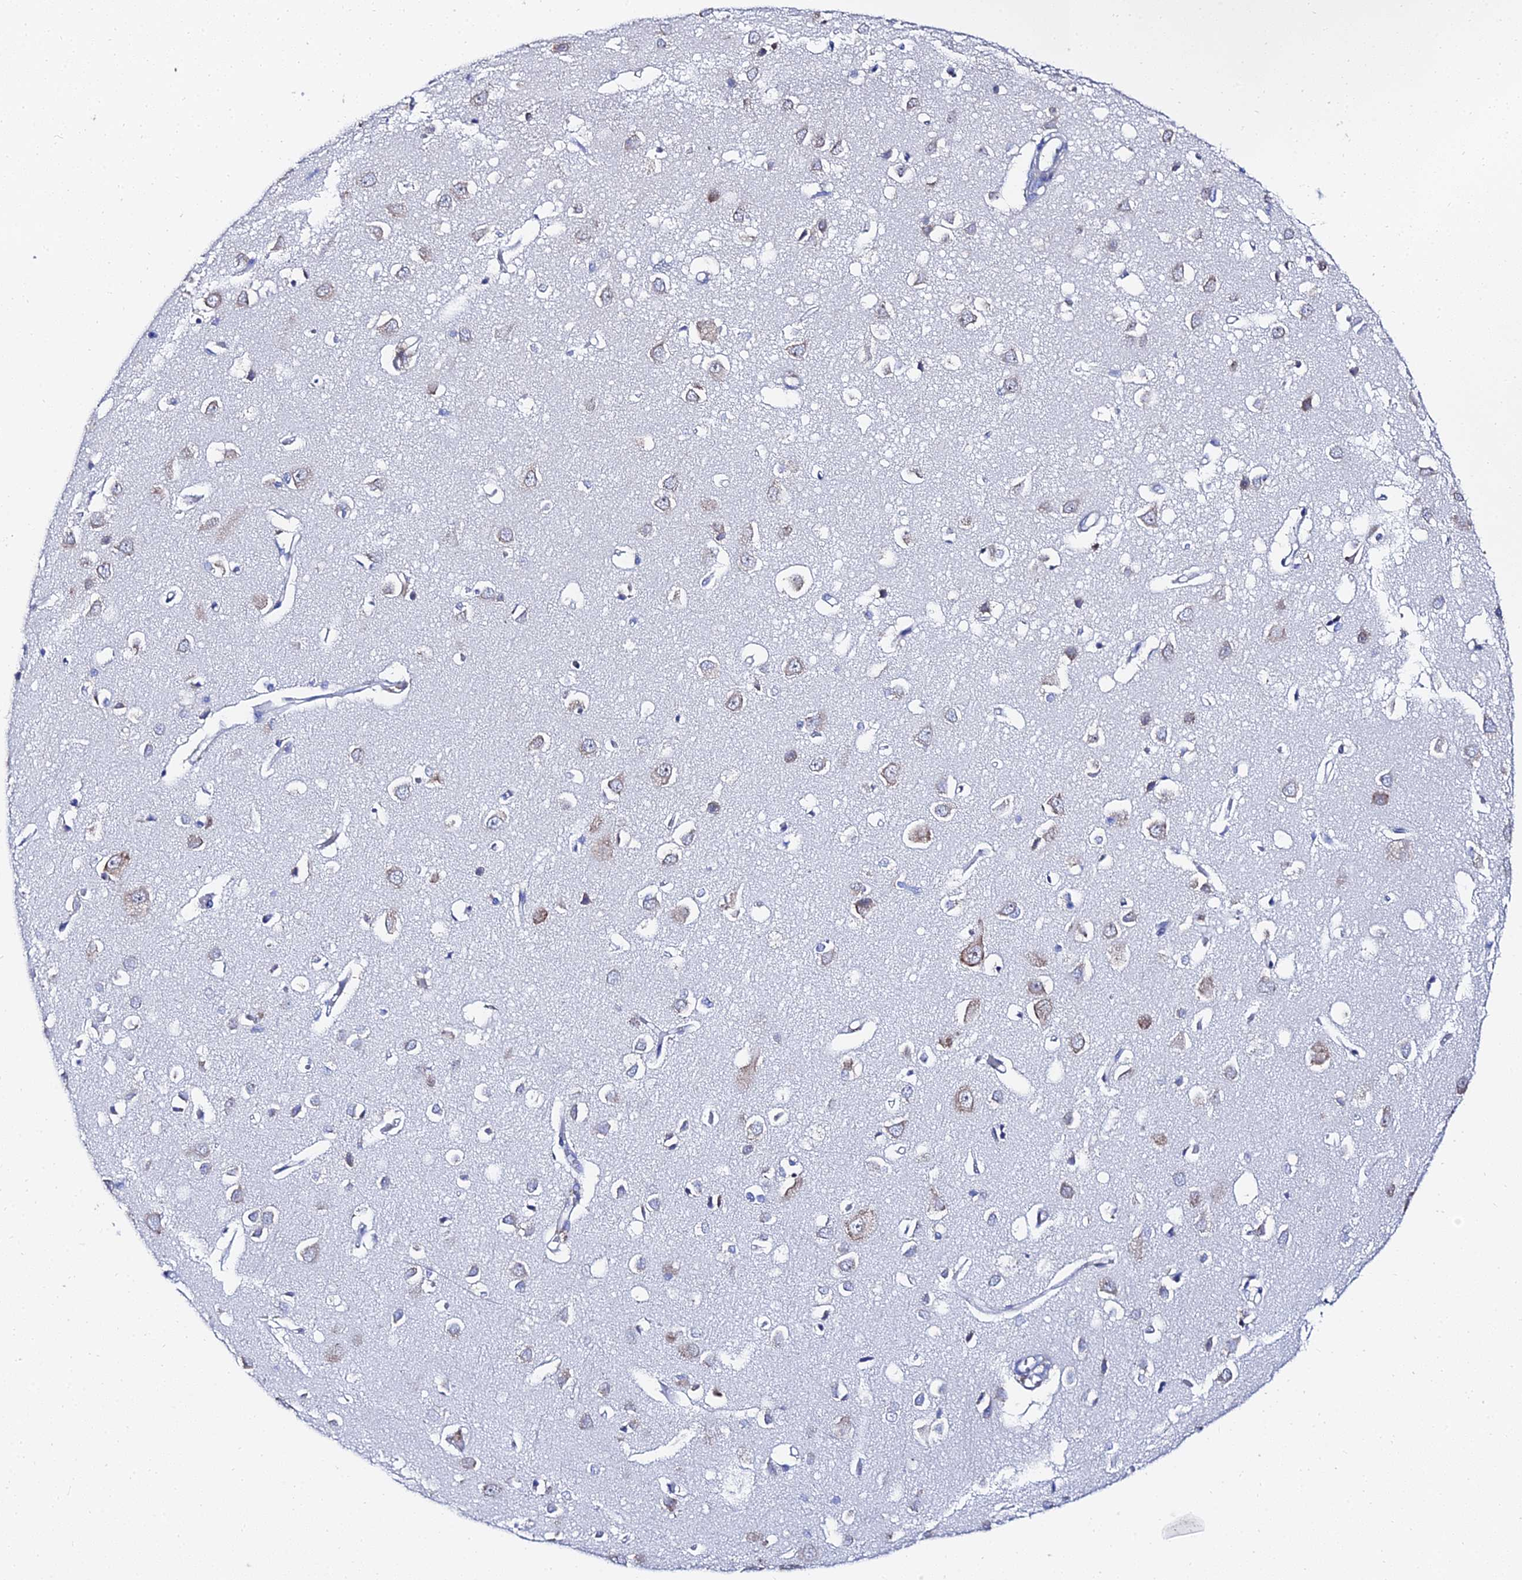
{"staining": {"intensity": "negative", "quantity": "none", "location": "none"}, "tissue": "cerebral cortex", "cell_type": "Endothelial cells", "image_type": "normal", "snomed": [{"axis": "morphology", "description": "Normal tissue, NOS"}, {"axis": "topography", "description": "Cerebral cortex"}], "caption": "An immunohistochemistry image of normal cerebral cortex is shown. There is no staining in endothelial cells of cerebral cortex. (Brightfield microscopy of DAB (3,3'-diaminobenzidine) IHC at high magnification).", "gene": "PTTG1", "patient": {"sex": "female", "age": 64}}